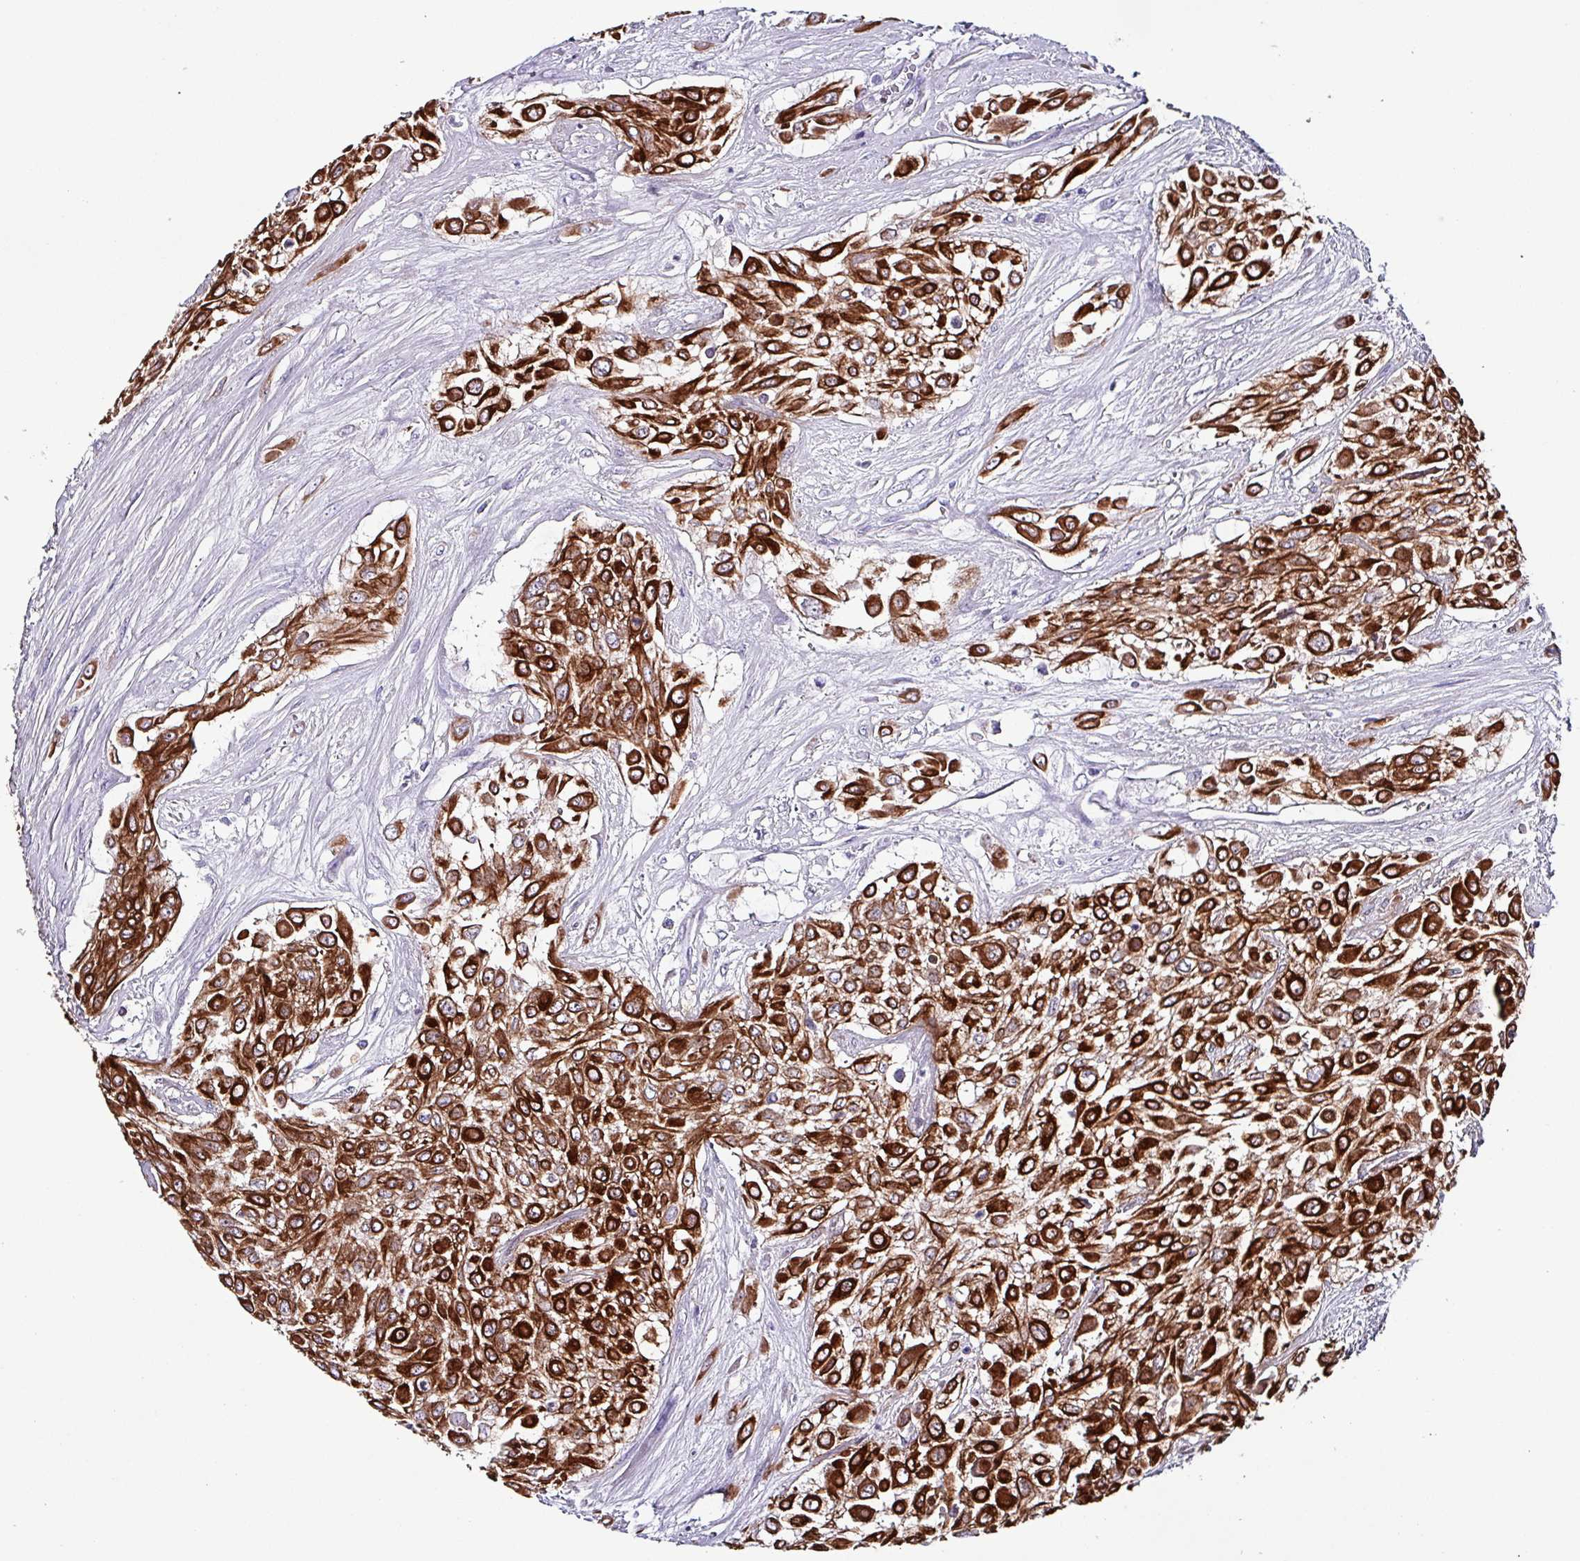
{"staining": {"intensity": "strong", "quantity": ">75%", "location": "cytoplasmic/membranous"}, "tissue": "urothelial cancer", "cell_type": "Tumor cells", "image_type": "cancer", "snomed": [{"axis": "morphology", "description": "Urothelial carcinoma, High grade"}, {"axis": "topography", "description": "Urinary bladder"}], "caption": "Immunohistochemical staining of urothelial cancer shows high levels of strong cytoplasmic/membranous protein expression in about >75% of tumor cells.", "gene": "KRT6C", "patient": {"sex": "male", "age": 57}}